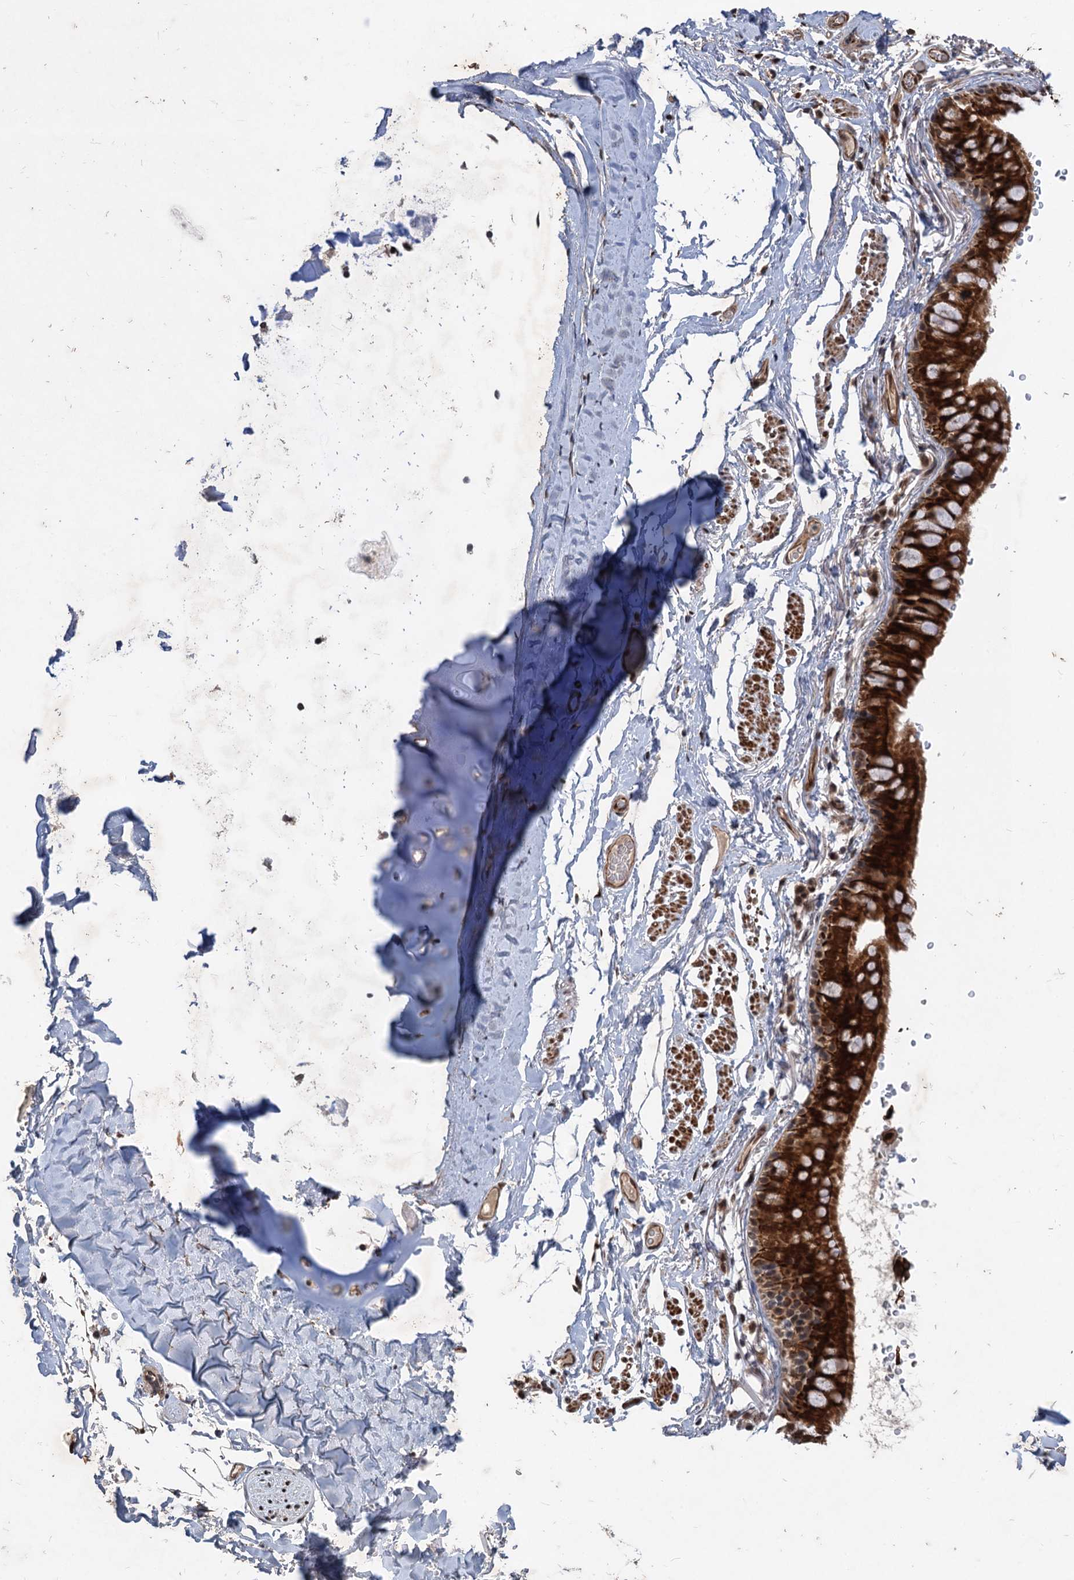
{"staining": {"intensity": "moderate", "quantity": "25%-75%", "location": "cytoplasmic/membranous,nuclear"}, "tissue": "adipose tissue", "cell_type": "Adipocytes", "image_type": "normal", "snomed": [{"axis": "morphology", "description": "Normal tissue, NOS"}, {"axis": "topography", "description": "Lymph node"}, {"axis": "topography", "description": "Bronchus"}], "caption": "Protein expression analysis of normal adipose tissue displays moderate cytoplasmic/membranous,nuclear staining in approximately 25%-75% of adipocytes. (IHC, brightfield microscopy, high magnification).", "gene": "TTC31", "patient": {"sex": "male", "age": 63}}